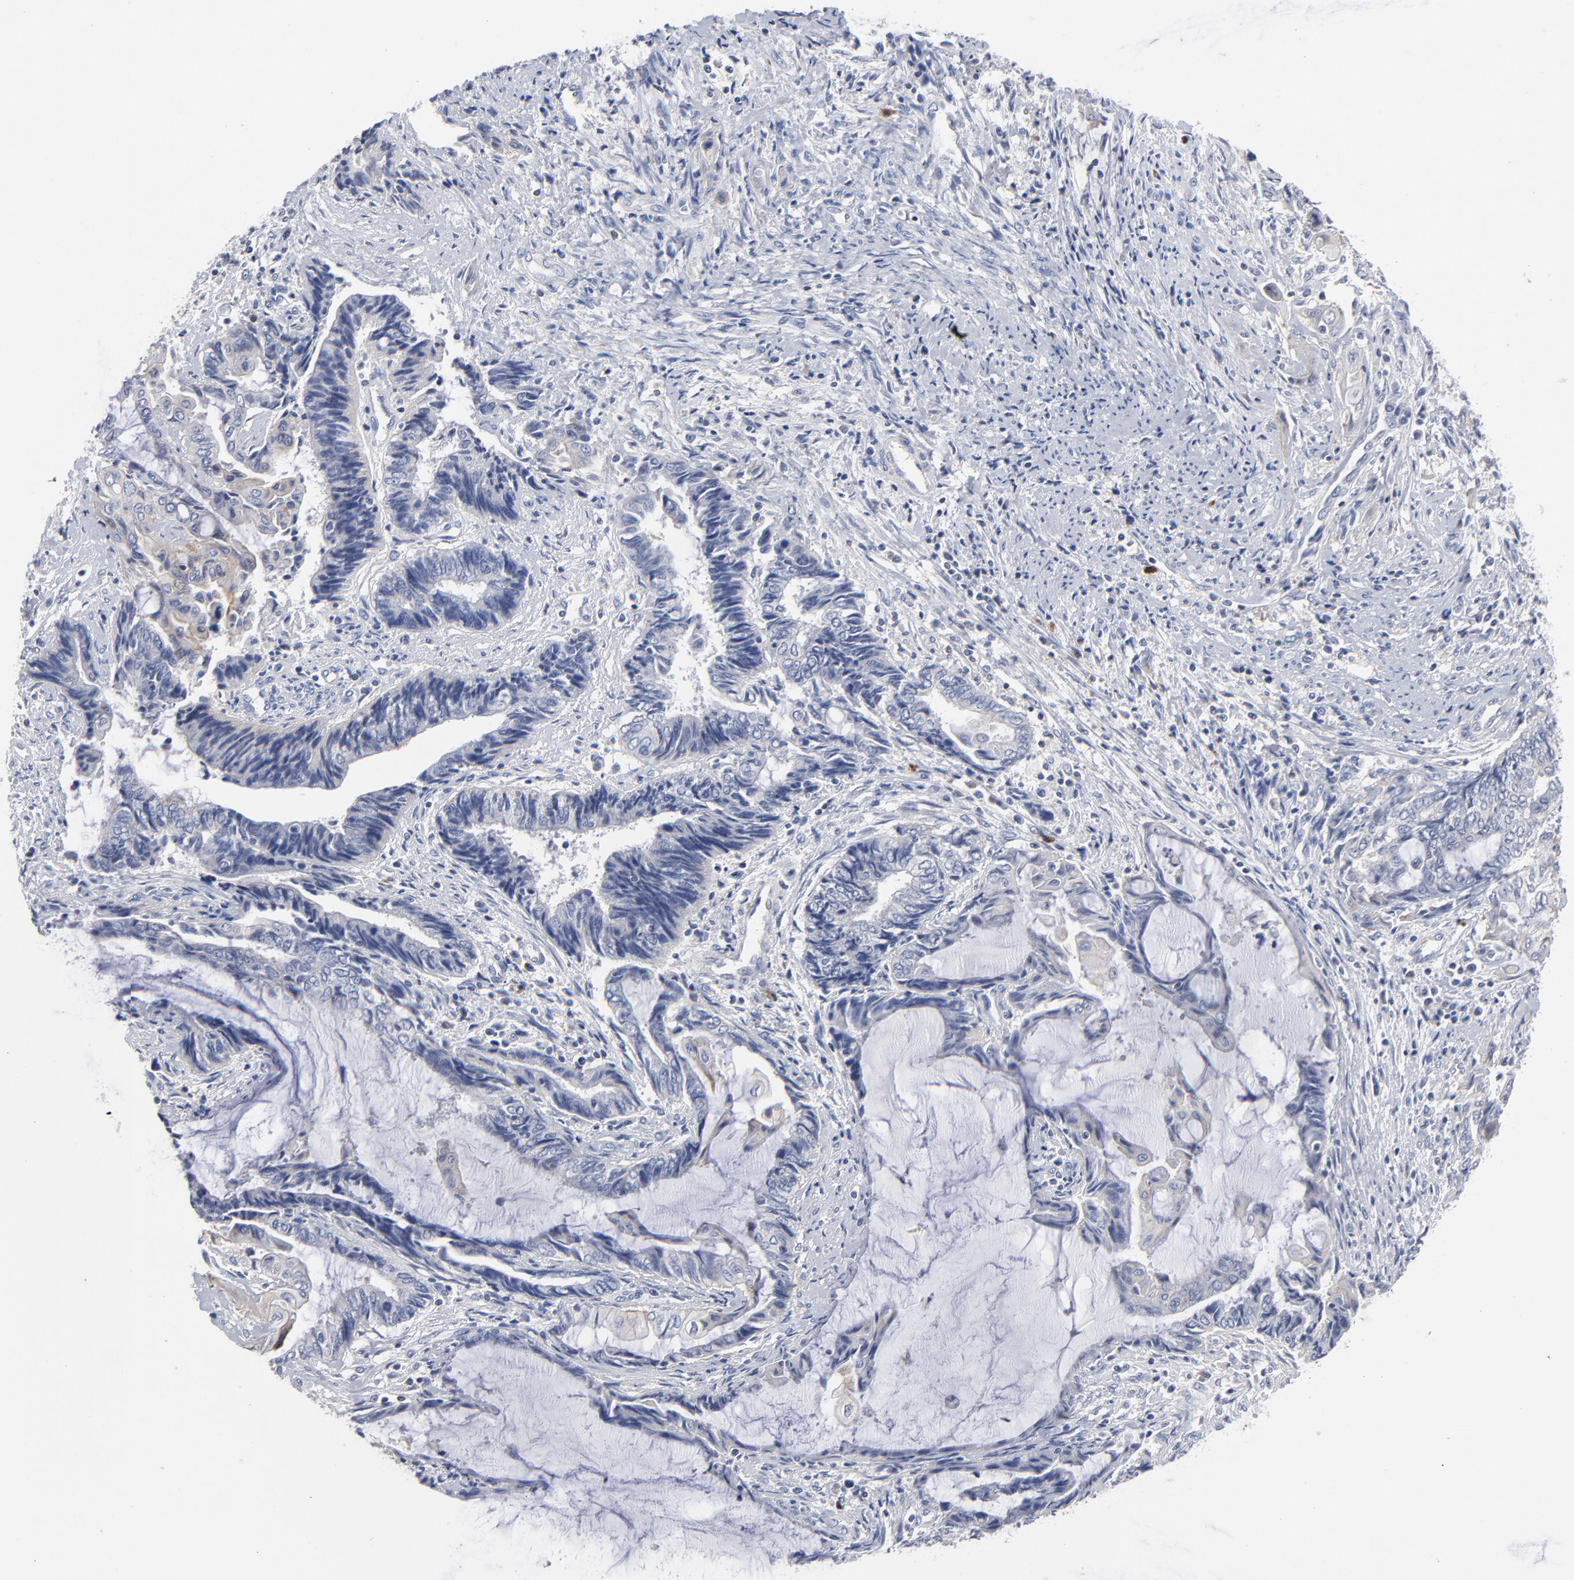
{"staining": {"intensity": "weak", "quantity": "<25%", "location": "cytoplasmic/membranous"}, "tissue": "endometrial cancer", "cell_type": "Tumor cells", "image_type": "cancer", "snomed": [{"axis": "morphology", "description": "Adenocarcinoma, NOS"}, {"axis": "topography", "description": "Uterus"}, {"axis": "topography", "description": "Endometrium"}], "caption": "Endometrial adenocarcinoma stained for a protein using IHC shows no expression tumor cells.", "gene": "PDLIM2", "patient": {"sex": "female", "age": 70}}